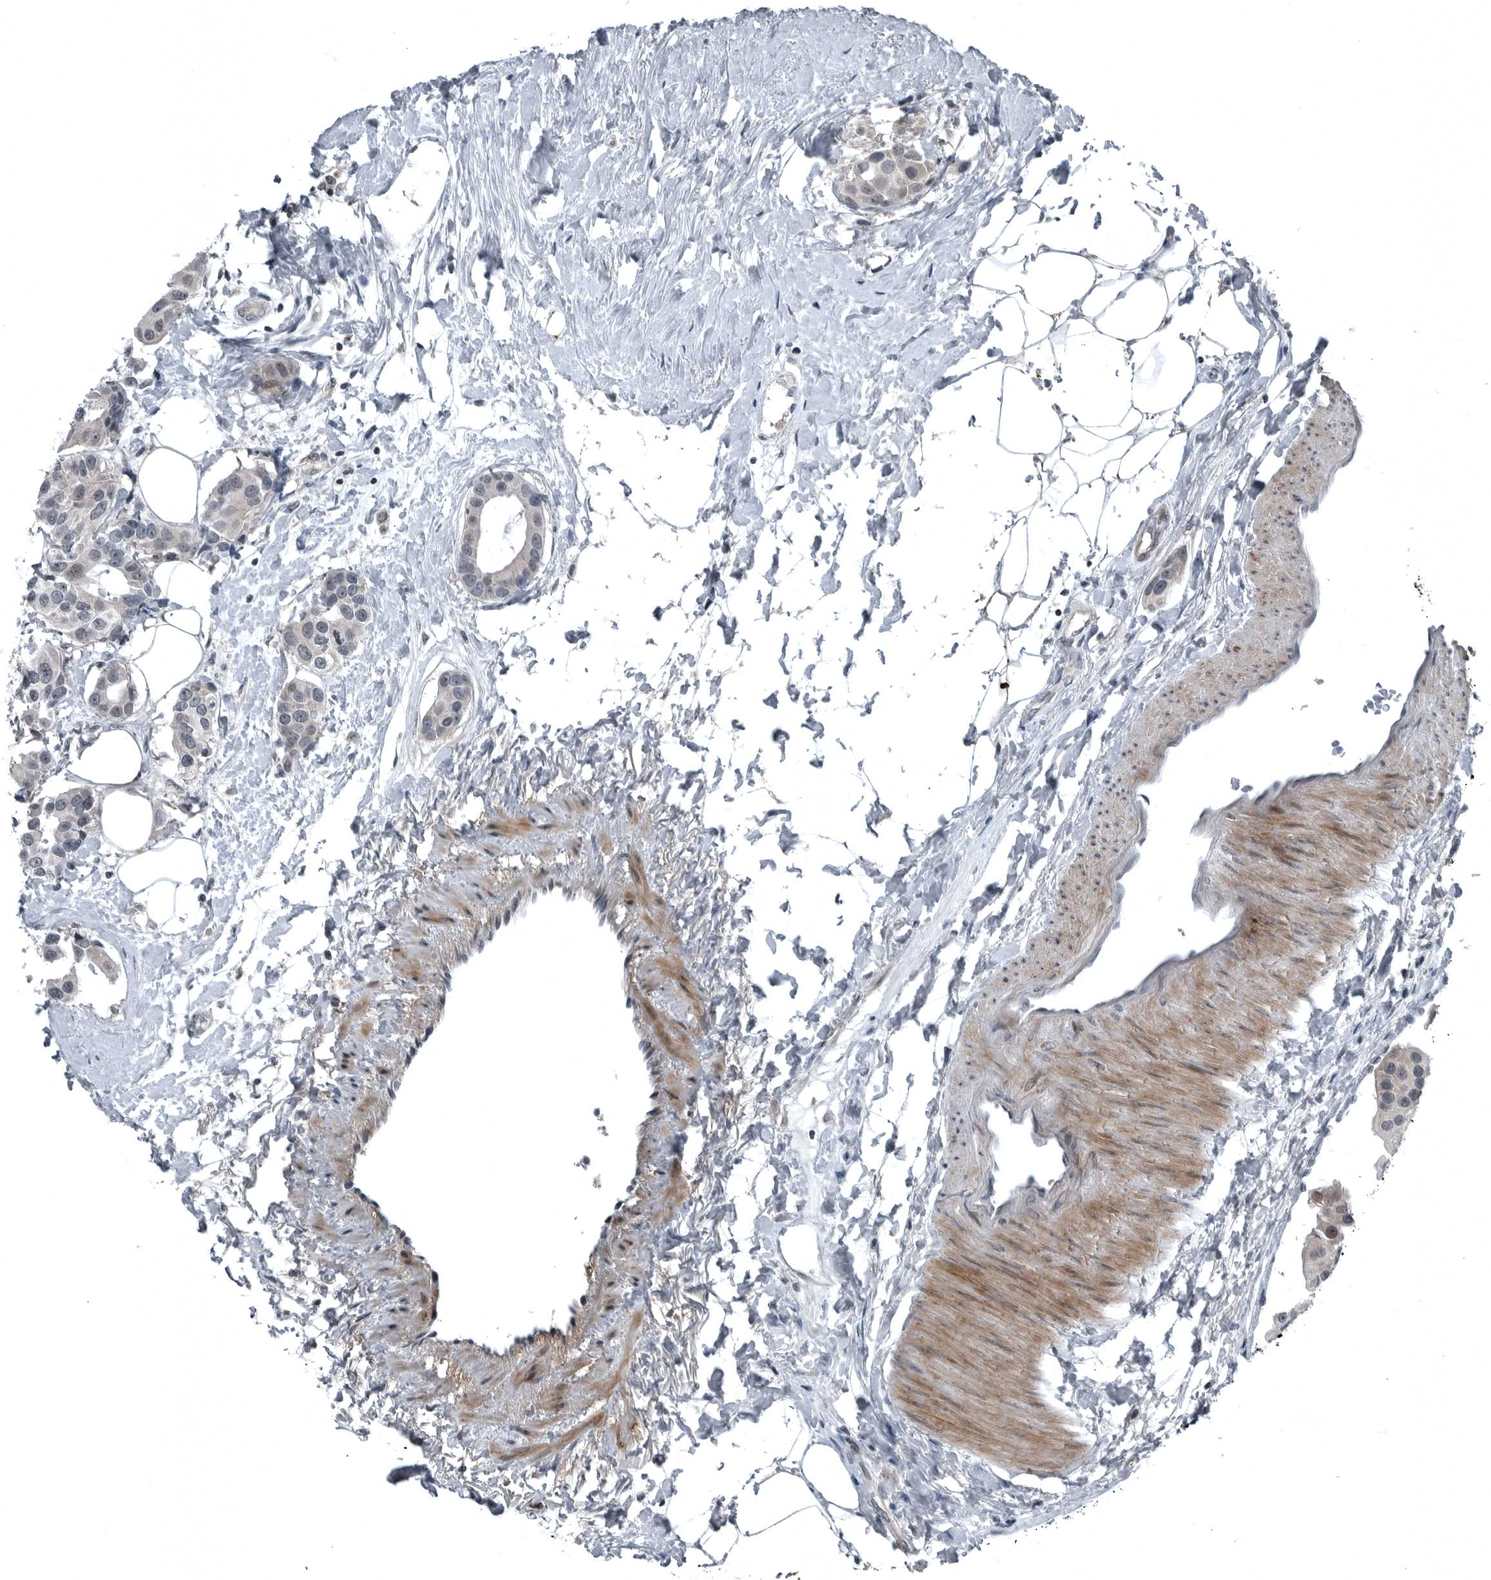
{"staining": {"intensity": "negative", "quantity": "none", "location": "none"}, "tissue": "breast cancer", "cell_type": "Tumor cells", "image_type": "cancer", "snomed": [{"axis": "morphology", "description": "Normal tissue, NOS"}, {"axis": "morphology", "description": "Duct carcinoma"}, {"axis": "topography", "description": "Breast"}], "caption": "This is an immunohistochemistry (IHC) photomicrograph of invasive ductal carcinoma (breast). There is no positivity in tumor cells.", "gene": "GAK", "patient": {"sex": "female", "age": 39}}